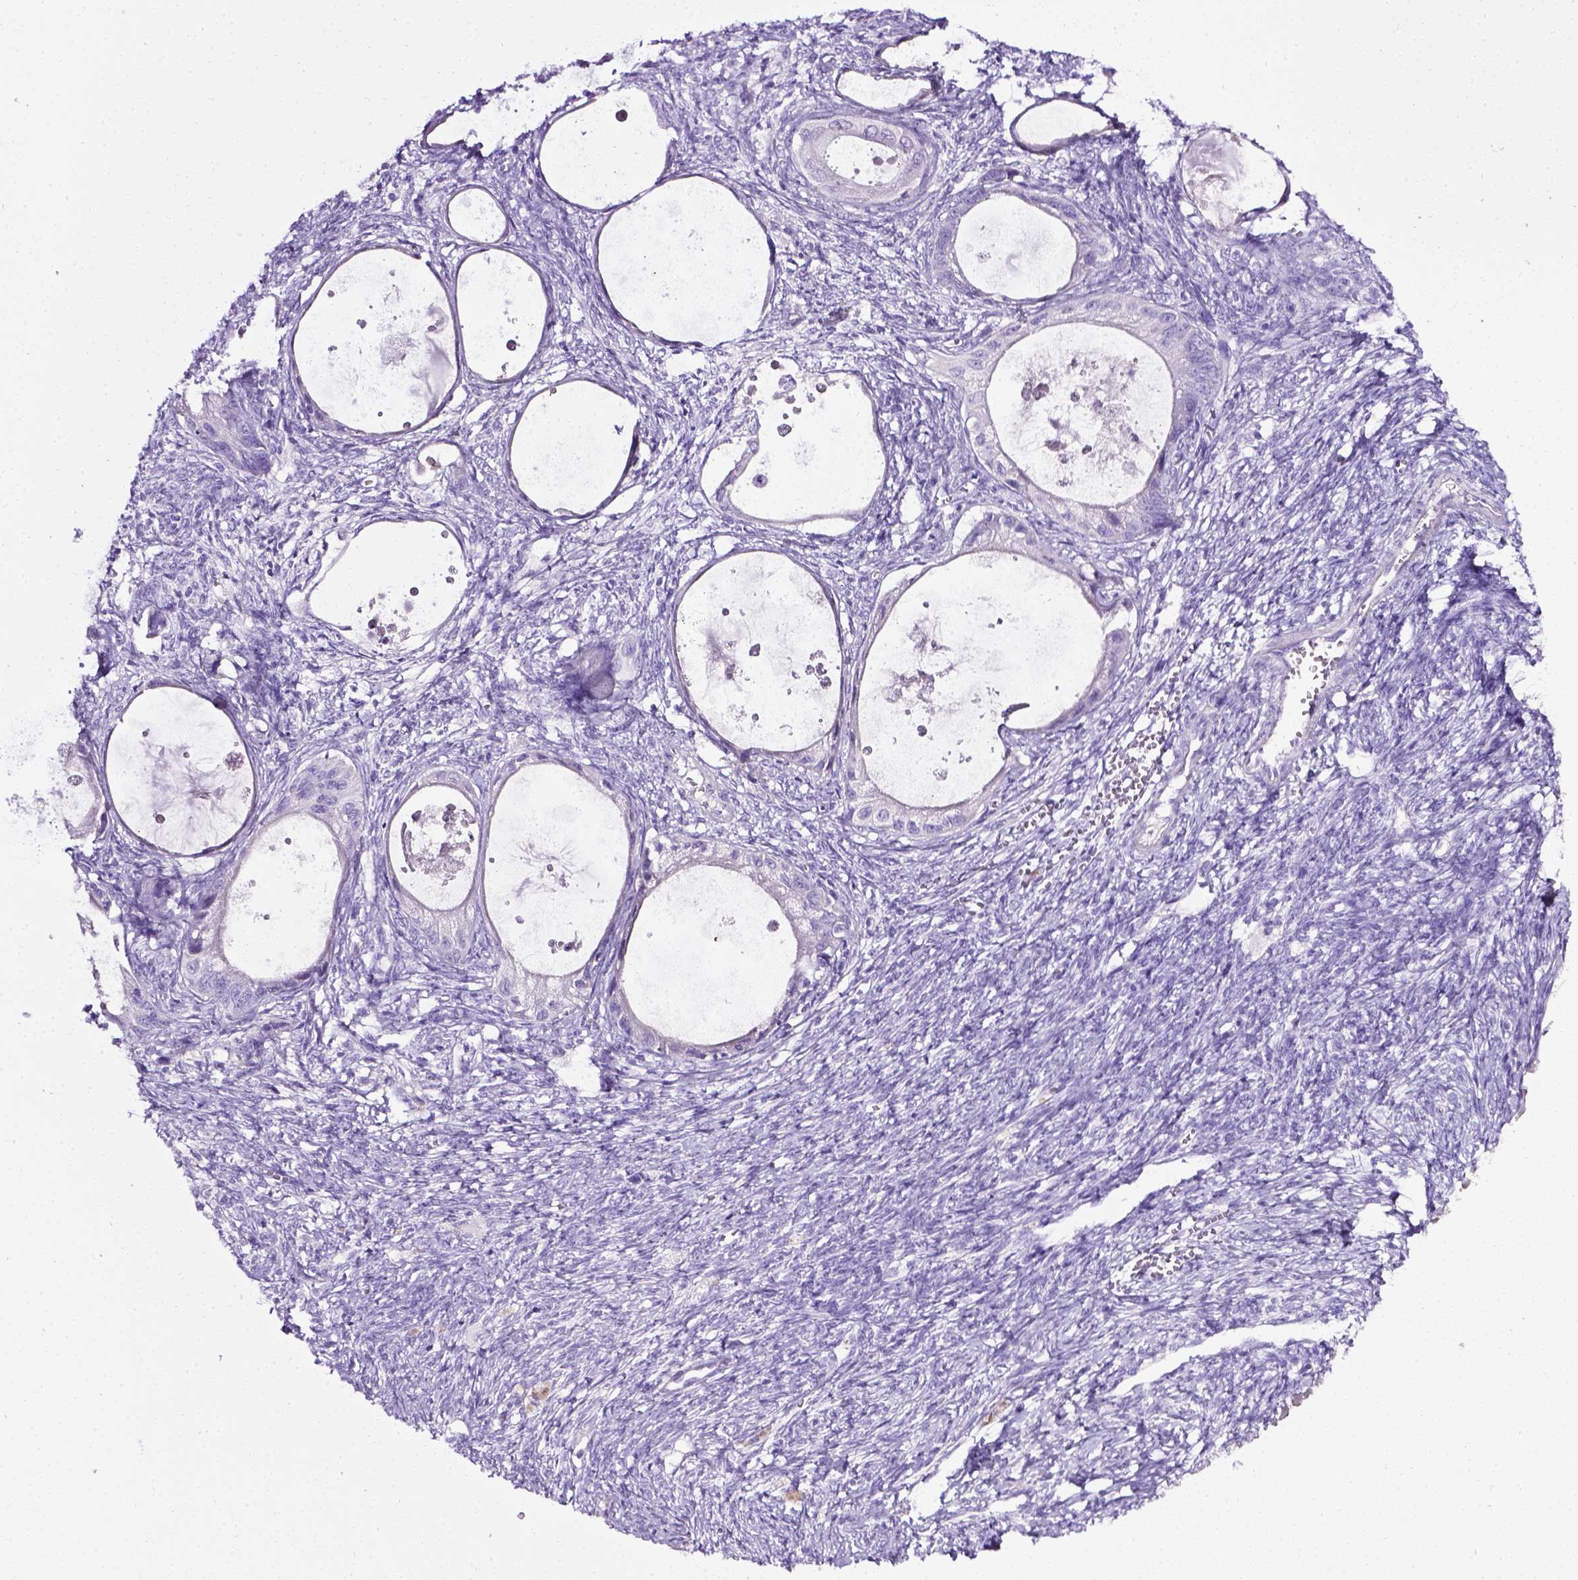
{"staining": {"intensity": "negative", "quantity": "none", "location": "none"}, "tissue": "ovarian cancer", "cell_type": "Tumor cells", "image_type": "cancer", "snomed": [{"axis": "morphology", "description": "Cystadenocarcinoma, mucinous, NOS"}, {"axis": "topography", "description": "Ovary"}], "caption": "Immunohistochemistry photomicrograph of neoplastic tissue: human ovarian cancer (mucinous cystadenocarcinoma) stained with DAB (3,3'-diaminobenzidine) displays no significant protein positivity in tumor cells. The staining is performed using DAB brown chromogen with nuclei counter-stained in using hematoxylin.", "gene": "LELP1", "patient": {"sex": "female", "age": 64}}